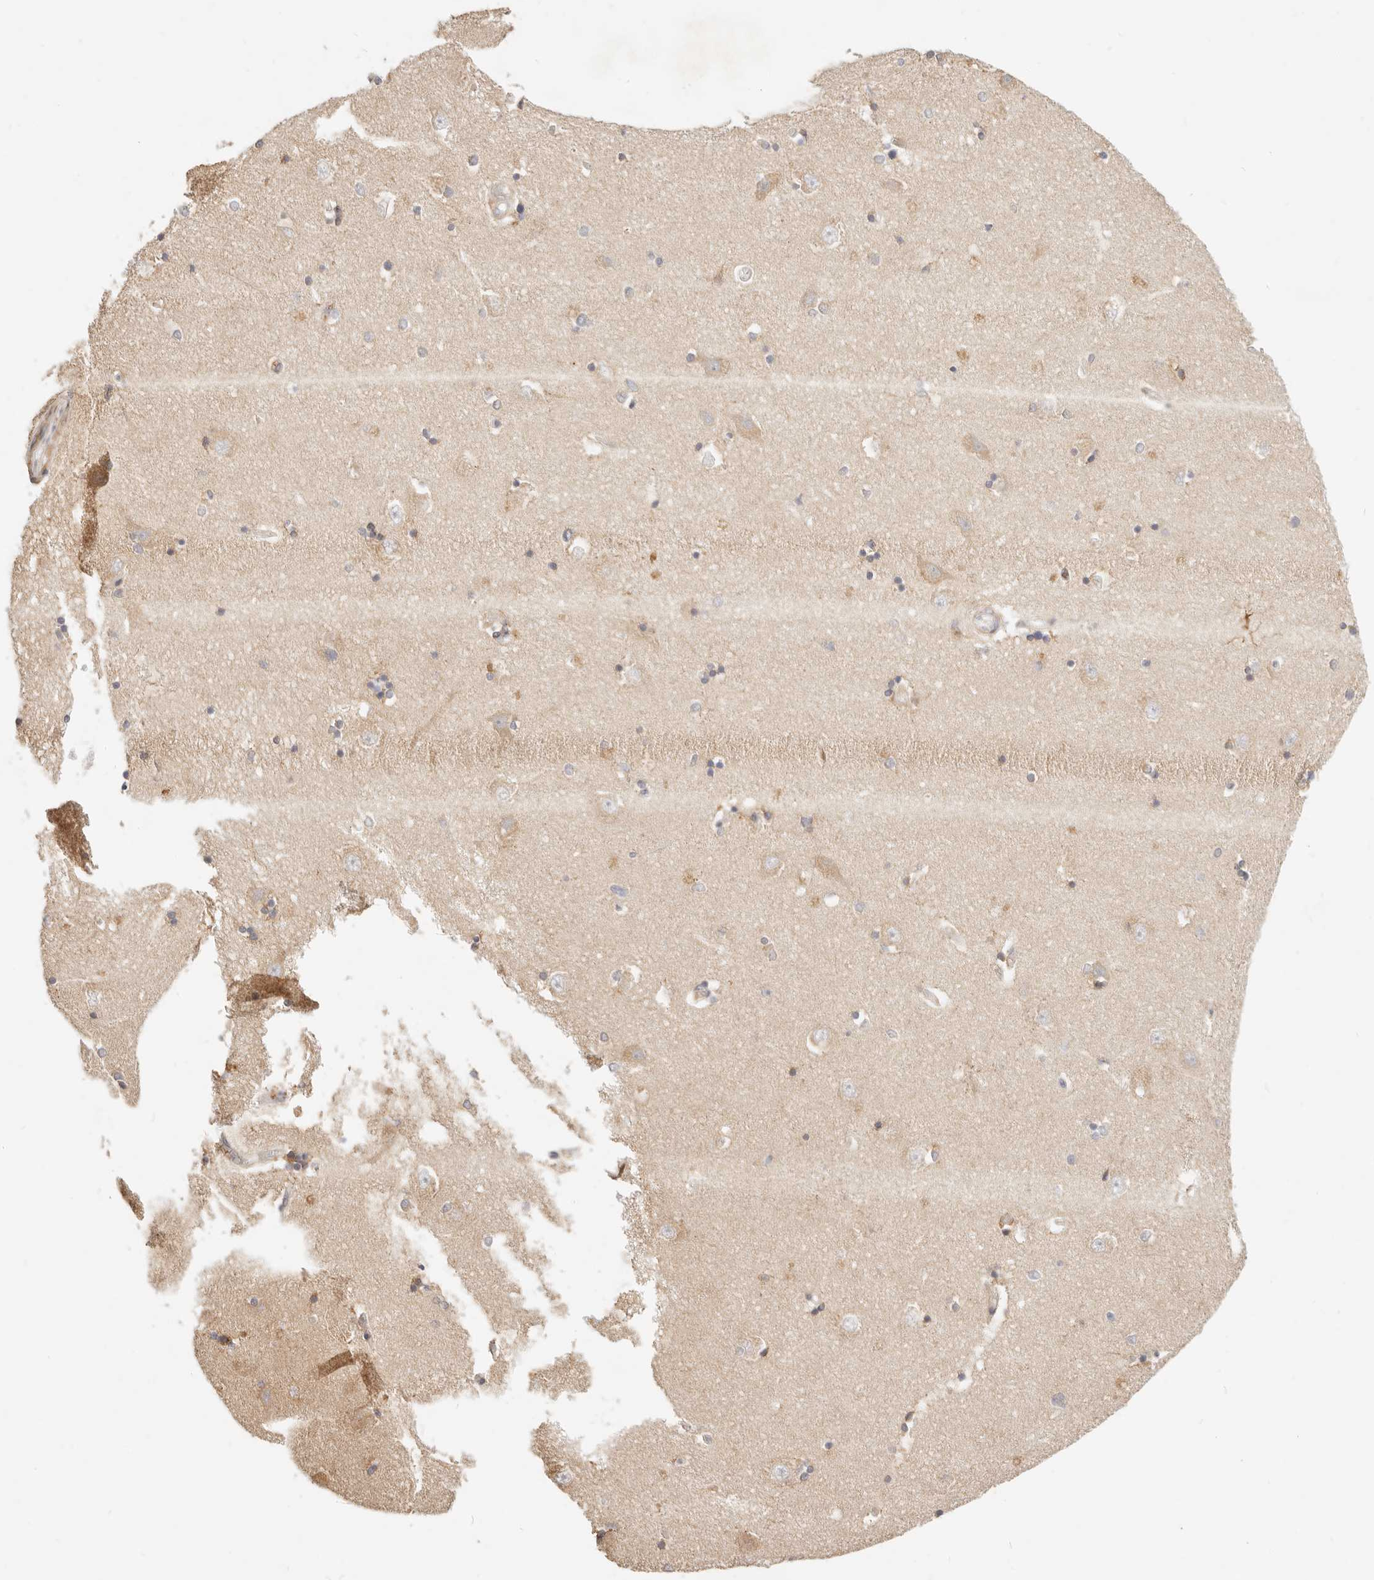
{"staining": {"intensity": "weak", "quantity": "<25%", "location": "cytoplasmic/membranous"}, "tissue": "hippocampus", "cell_type": "Glial cells", "image_type": "normal", "snomed": [{"axis": "morphology", "description": "Normal tissue, NOS"}, {"axis": "topography", "description": "Hippocampus"}], "caption": "Immunohistochemistry of unremarkable human hippocampus shows no positivity in glial cells.", "gene": "RUBCNL", "patient": {"sex": "male", "age": 45}}